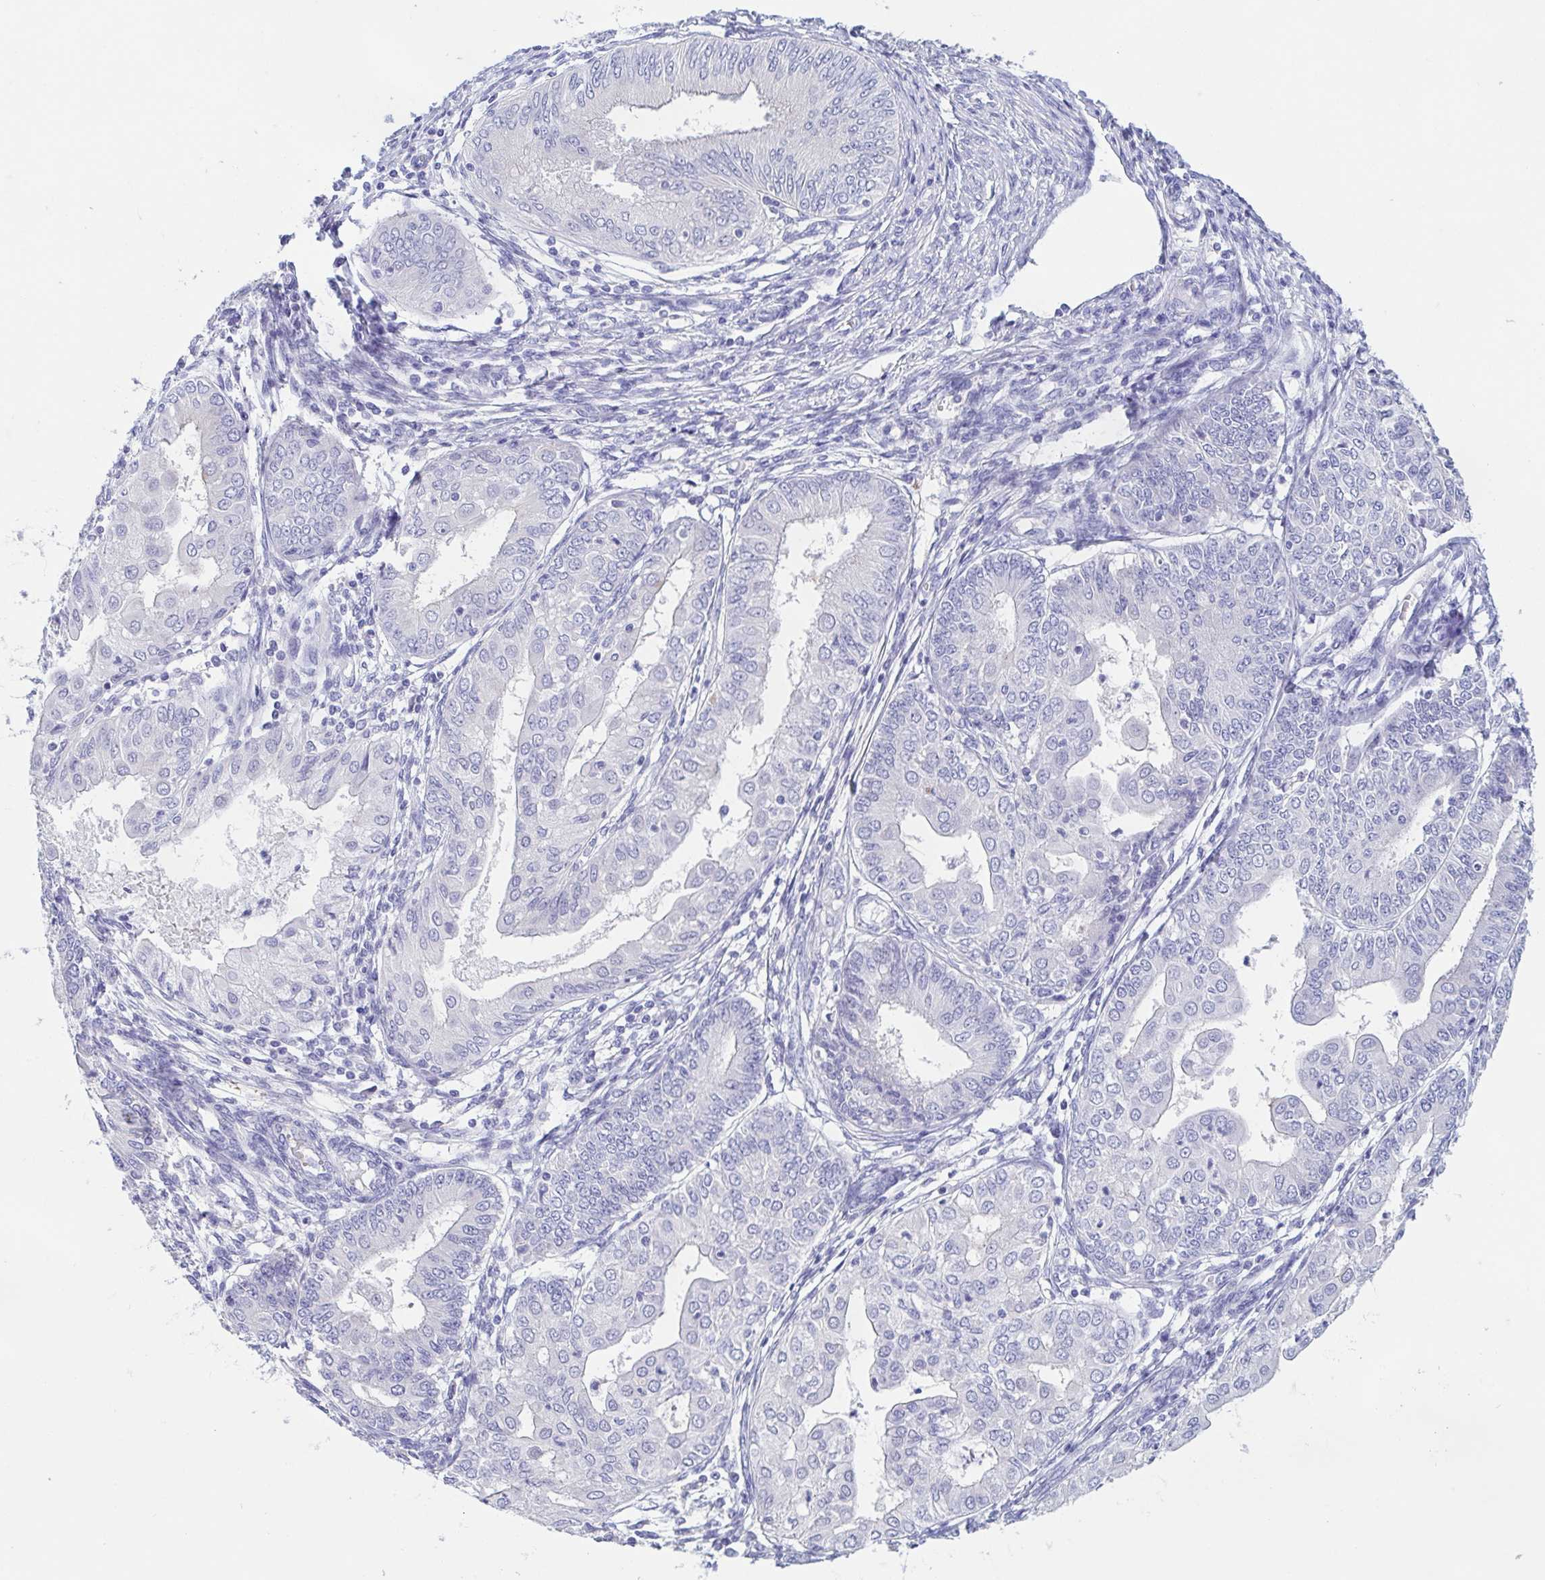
{"staining": {"intensity": "negative", "quantity": "none", "location": "none"}, "tissue": "endometrial cancer", "cell_type": "Tumor cells", "image_type": "cancer", "snomed": [{"axis": "morphology", "description": "Adenocarcinoma, NOS"}, {"axis": "topography", "description": "Endometrium"}], "caption": "High power microscopy image of an immunohistochemistry (IHC) image of endometrial adenocarcinoma, revealing no significant staining in tumor cells.", "gene": "TREH", "patient": {"sex": "female", "age": 68}}